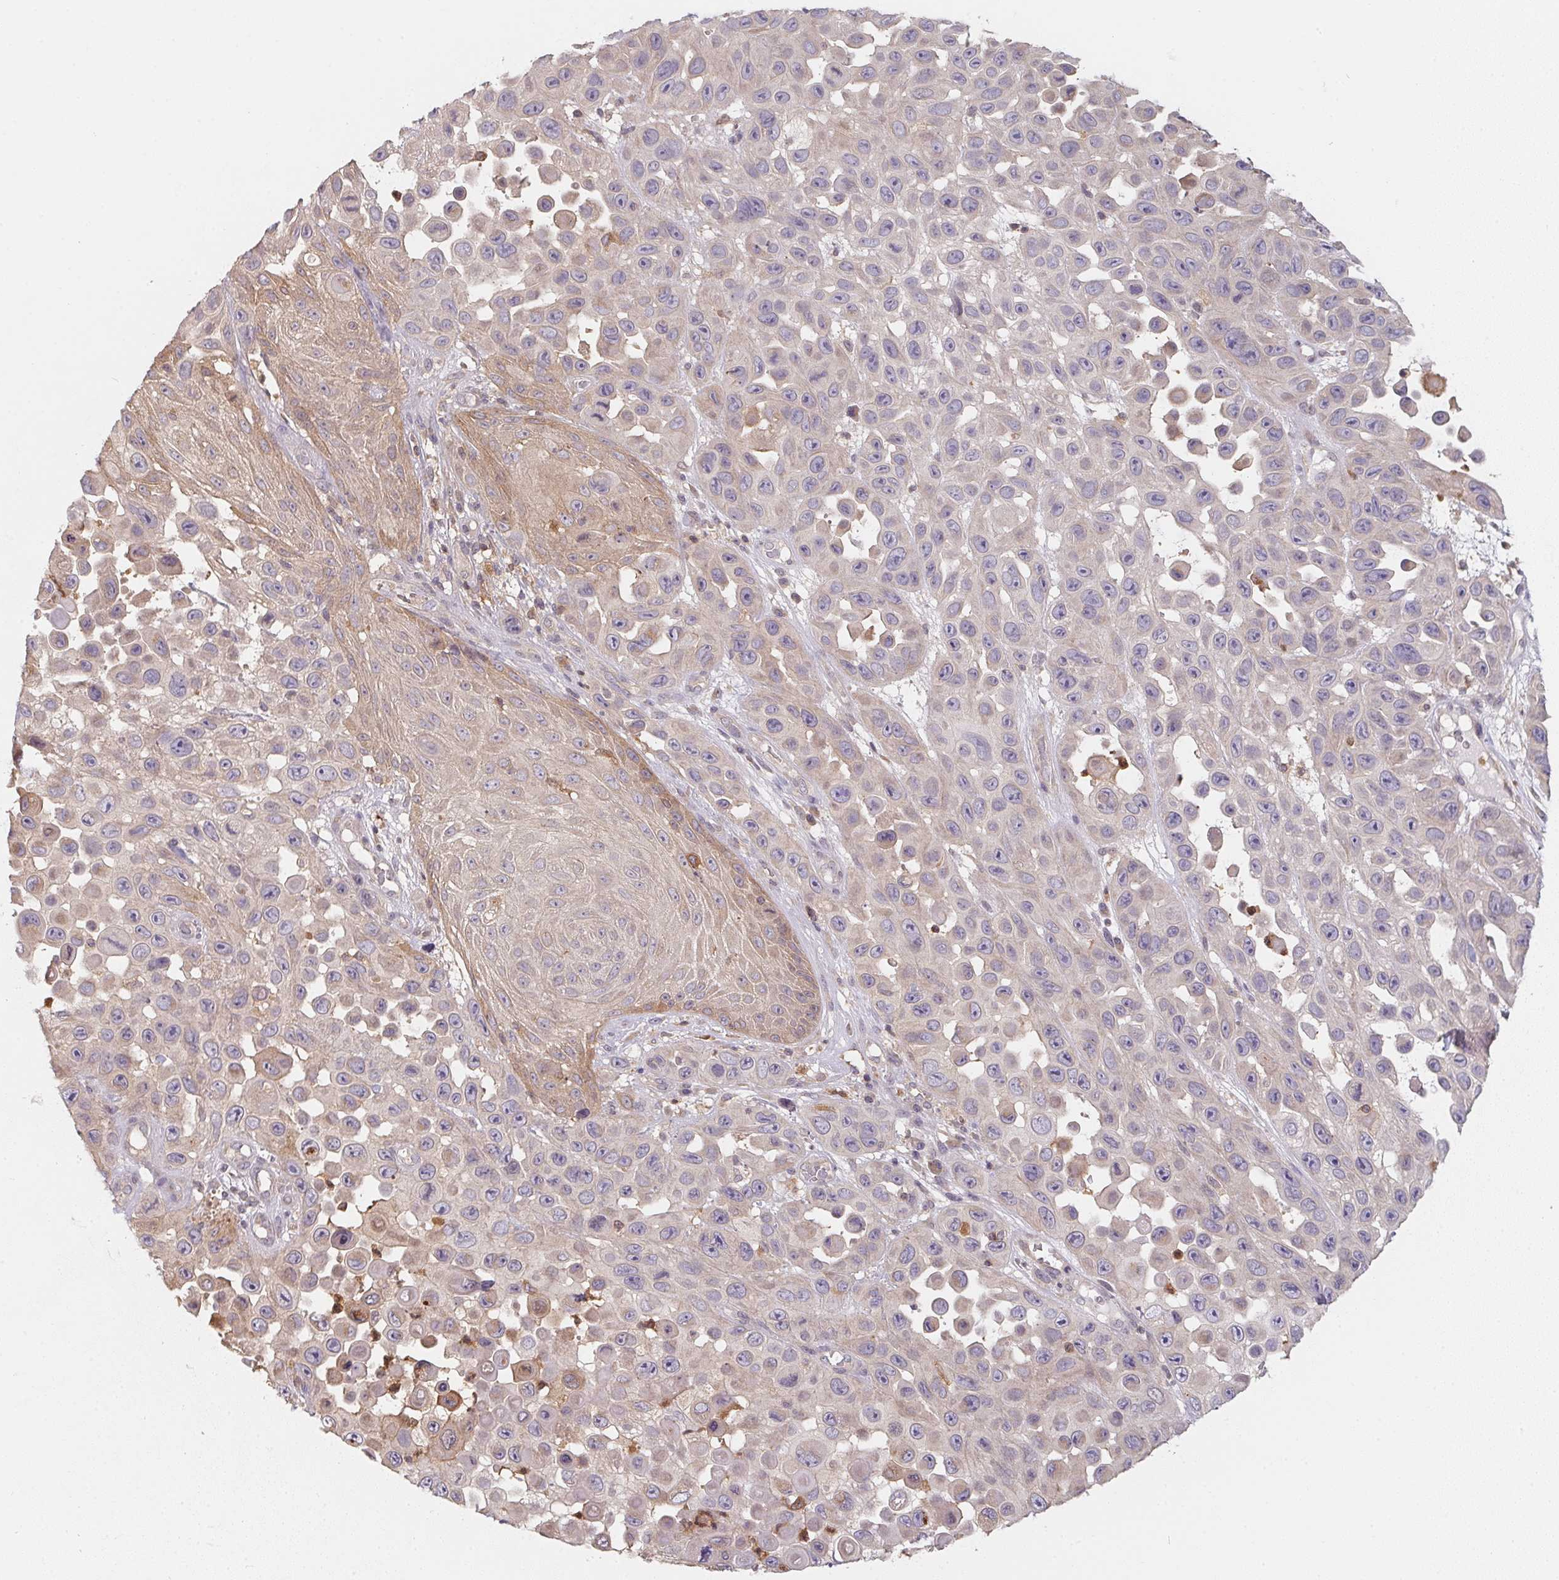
{"staining": {"intensity": "weak", "quantity": "<25%", "location": "cytoplasmic/membranous"}, "tissue": "skin cancer", "cell_type": "Tumor cells", "image_type": "cancer", "snomed": [{"axis": "morphology", "description": "Squamous cell carcinoma, NOS"}, {"axis": "topography", "description": "Skin"}], "caption": "Tumor cells show no significant protein expression in skin squamous cell carcinoma.", "gene": "ANKRD13A", "patient": {"sex": "male", "age": 81}}